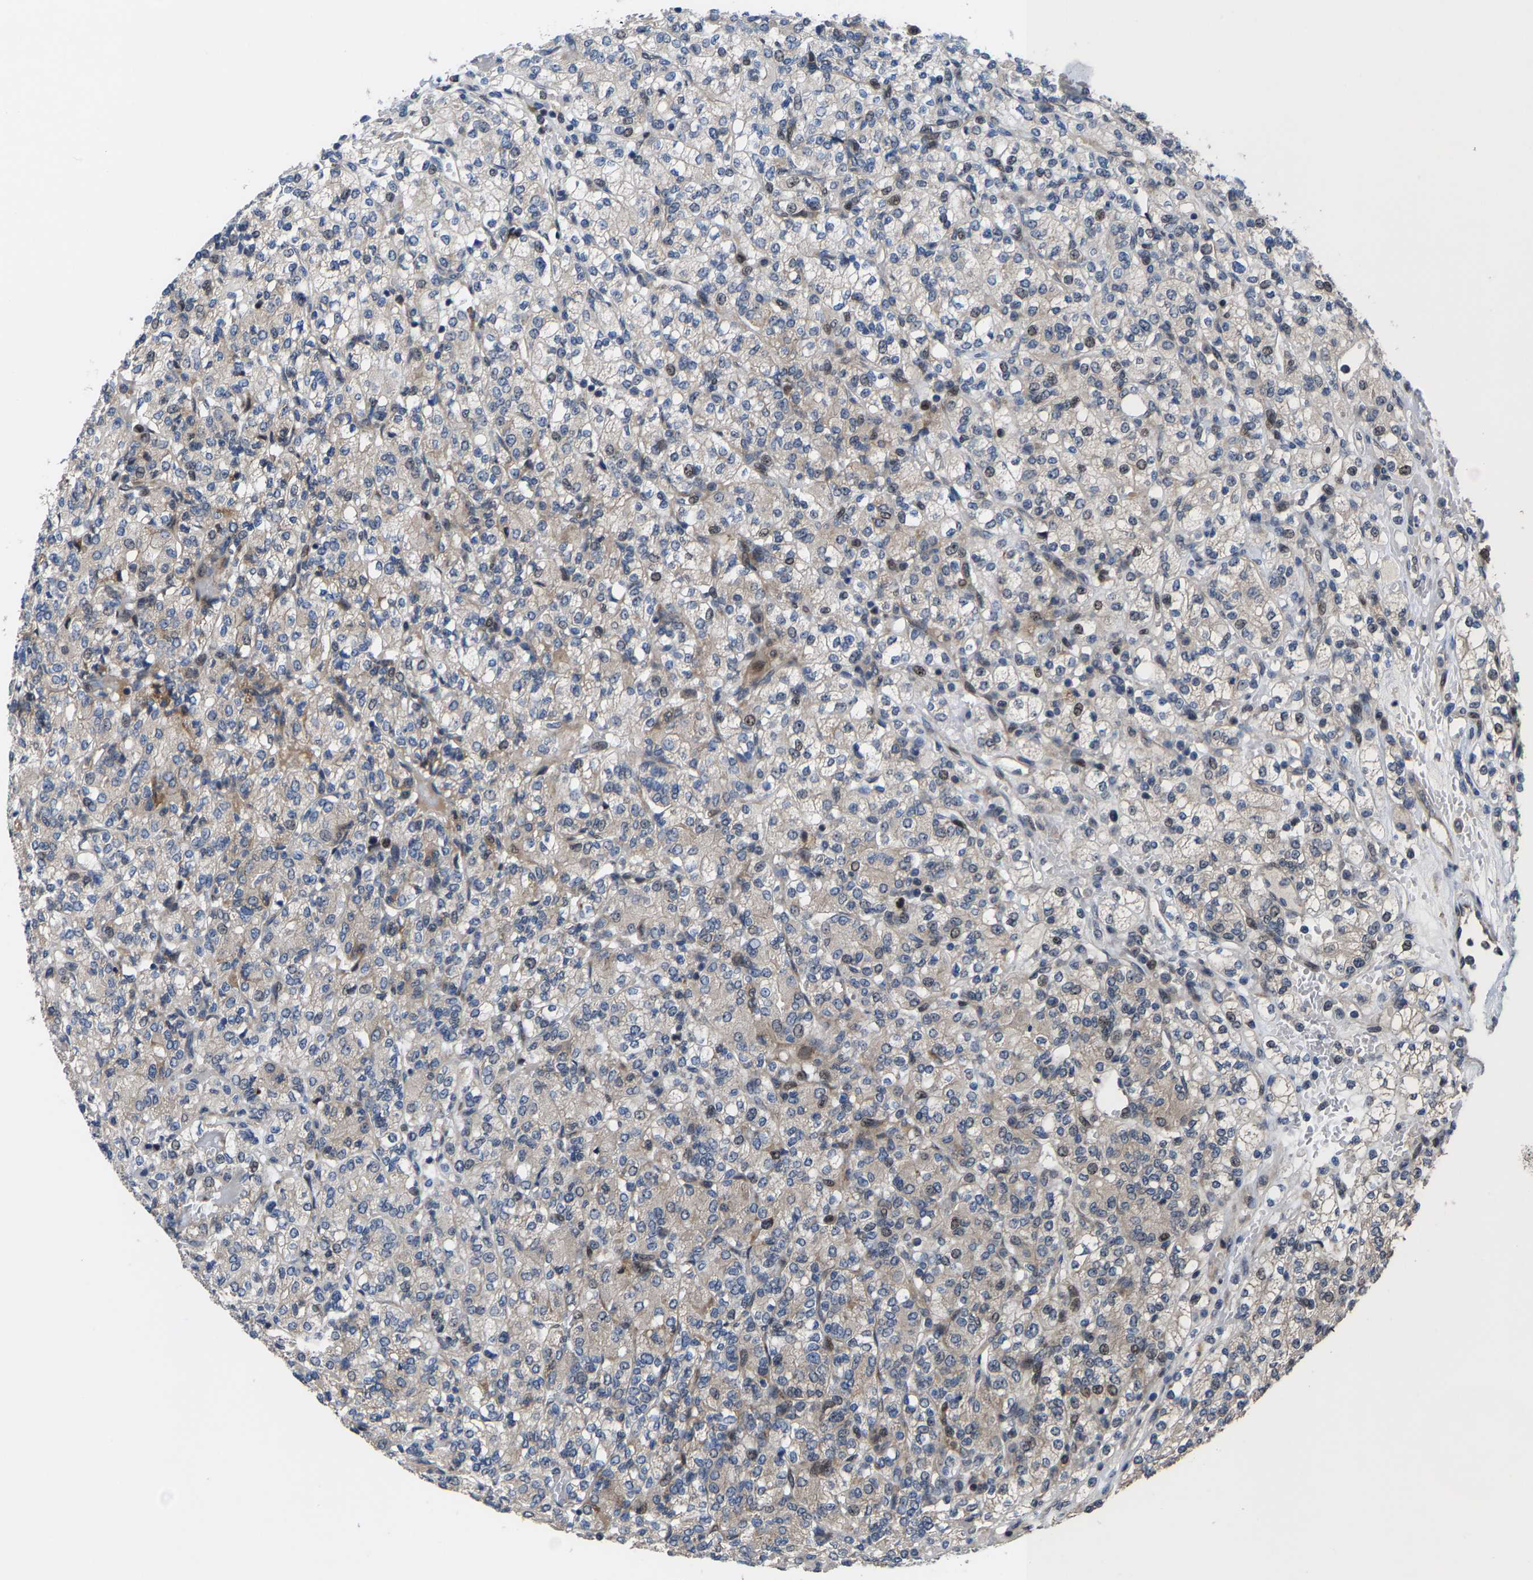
{"staining": {"intensity": "weak", "quantity": "<25%", "location": "cytoplasmic/membranous"}, "tissue": "renal cancer", "cell_type": "Tumor cells", "image_type": "cancer", "snomed": [{"axis": "morphology", "description": "Adenocarcinoma, NOS"}, {"axis": "topography", "description": "Kidney"}], "caption": "Immunohistochemistry of renal cancer (adenocarcinoma) shows no expression in tumor cells.", "gene": "HAUS6", "patient": {"sex": "male", "age": 77}}